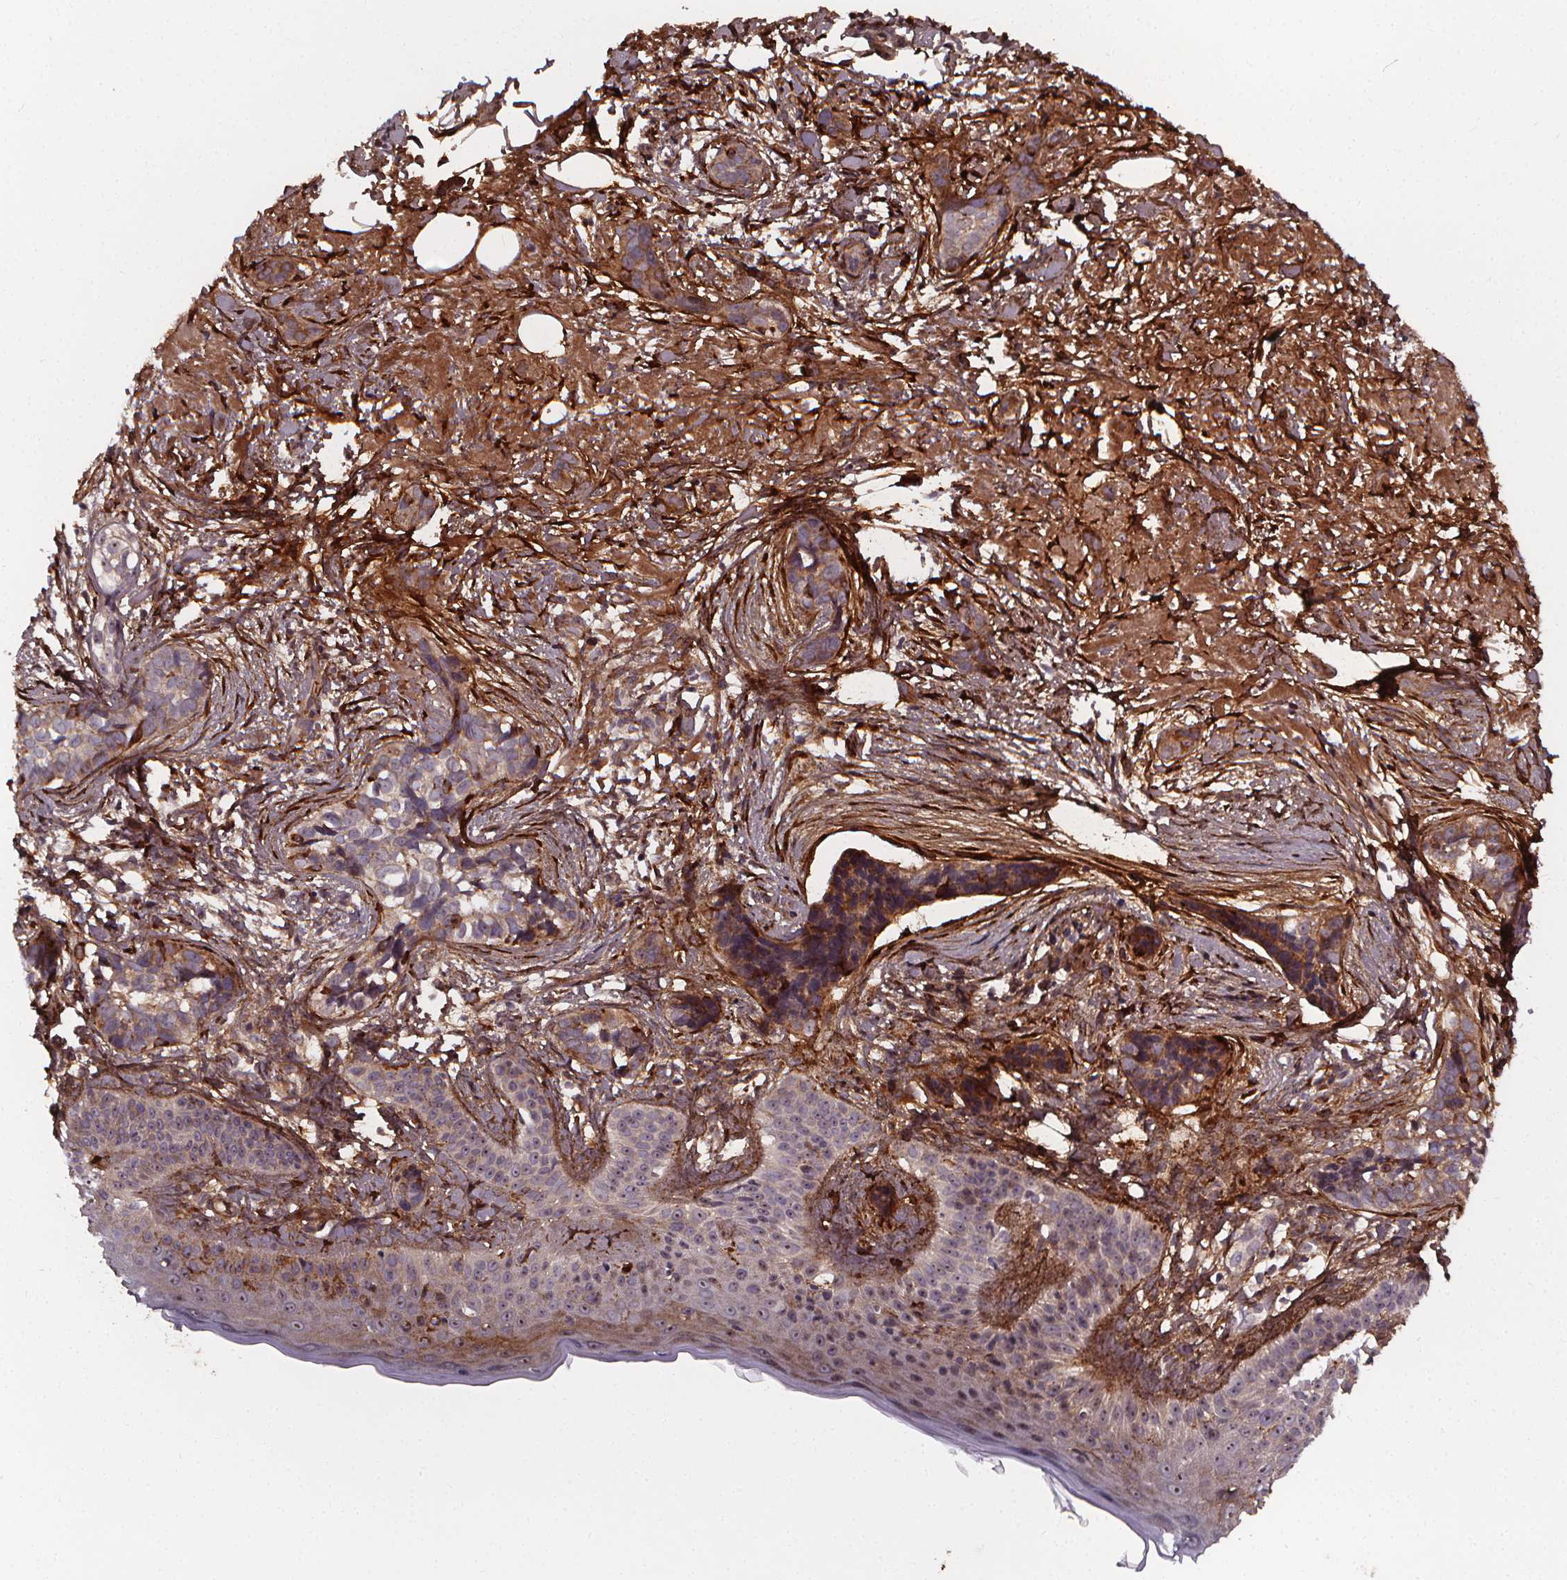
{"staining": {"intensity": "weak", "quantity": "<25%", "location": "cytoplasmic/membranous"}, "tissue": "skin cancer", "cell_type": "Tumor cells", "image_type": "cancer", "snomed": [{"axis": "morphology", "description": "Basal cell carcinoma"}, {"axis": "topography", "description": "Skin"}], "caption": "The photomicrograph reveals no staining of tumor cells in skin cancer (basal cell carcinoma). (Brightfield microscopy of DAB immunohistochemistry (IHC) at high magnification).", "gene": "AEBP1", "patient": {"sex": "male", "age": 87}}